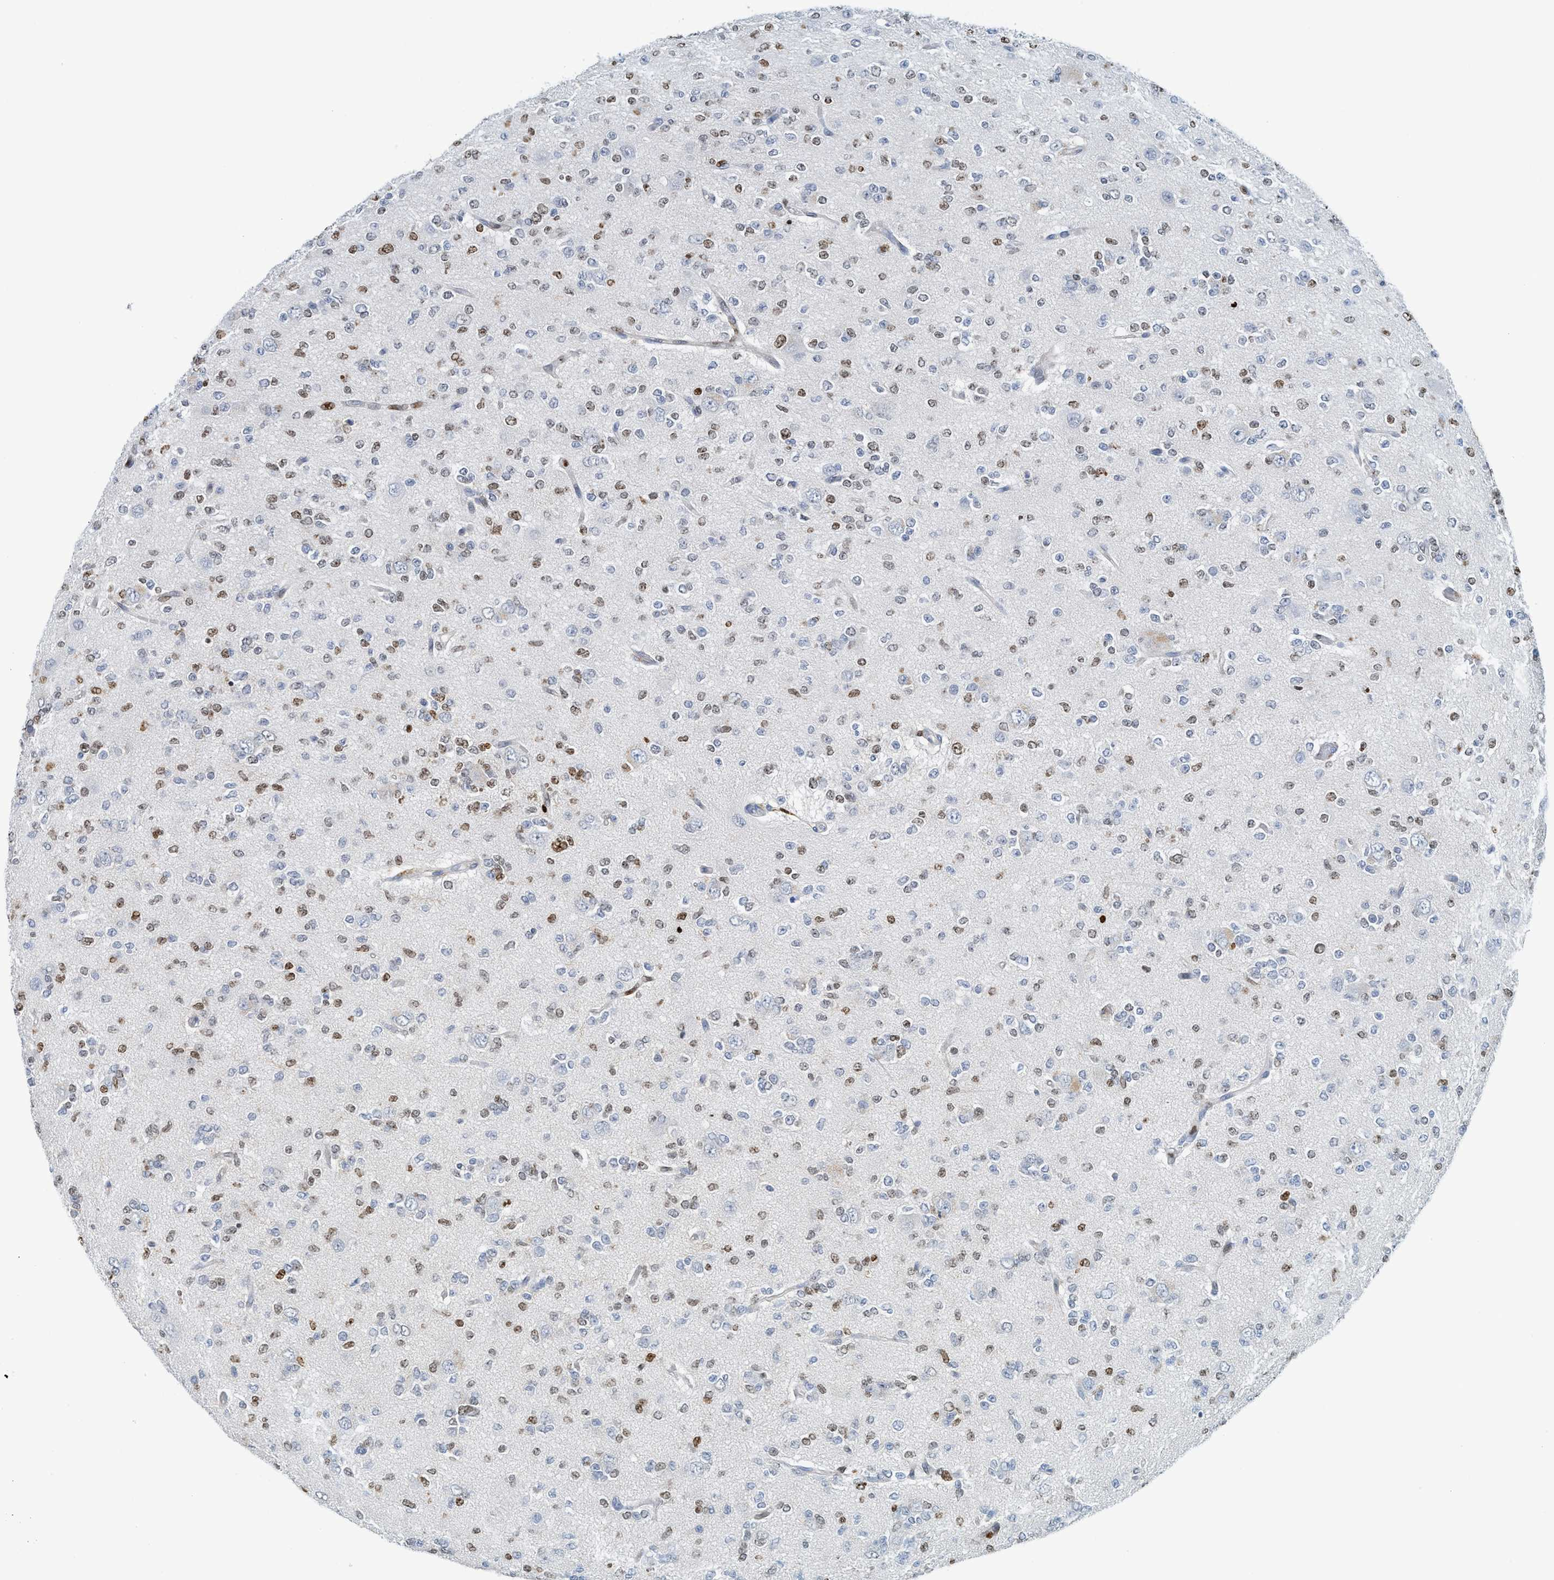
{"staining": {"intensity": "moderate", "quantity": "<25%", "location": "nuclear"}, "tissue": "glioma", "cell_type": "Tumor cells", "image_type": "cancer", "snomed": [{"axis": "morphology", "description": "Glioma, malignant, Low grade"}, {"axis": "topography", "description": "Brain"}], "caption": "Immunohistochemistry (IHC) image of human malignant glioma (low-grade) stained for a protein (brown), which displays low levels of moderate nuclear expression in about <25% of tumor cells.", "gene": "SH3D19", "patient": {"sex": "male", "age": 38}}